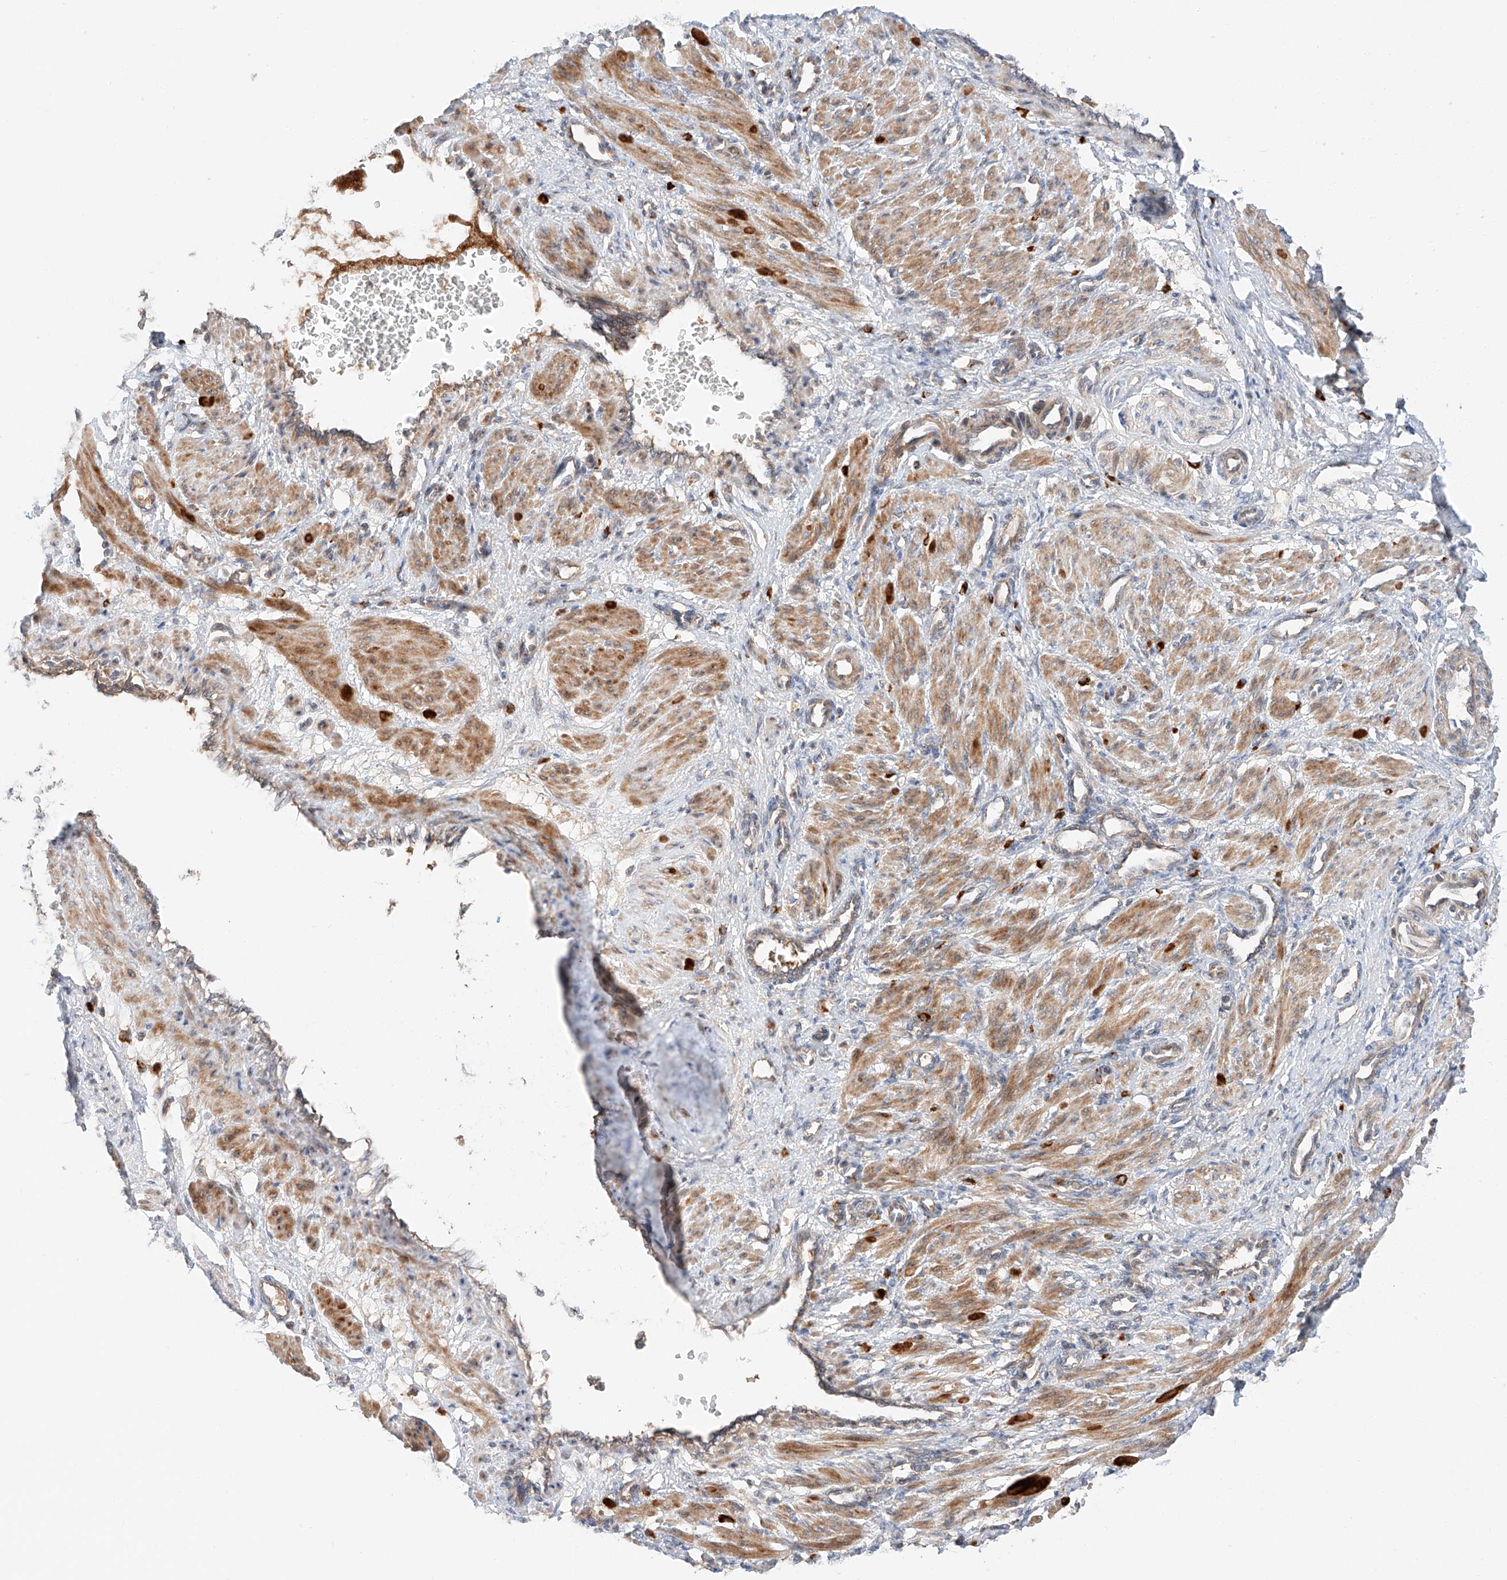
{"staining": {"intensity": "moderate", "quantity": "25%-75%", "location": "cytoplasmic/membranous"}, "tissue": "smooth muscle", "cell_type": "Smooth muscle cells", "image_type": "normal", "snomed": [{"axis": "morphology", "description": "Normal tissue, NOS"}, {"axis": "topography", "description": "Endometrium"}], "caption": "Smooth muscle was stained to show a protein in brown. There is medium levels of moderate cytoplasmic/membranous positivity in about 25%-75% of smooth muscle cells. (Stains: DAB in brown, nuclei in blue, Microscopy: brightfield microscopy at high magnification).", "gene": "XPNPEP1", "patient": {"sex": "female", "age": 33}}